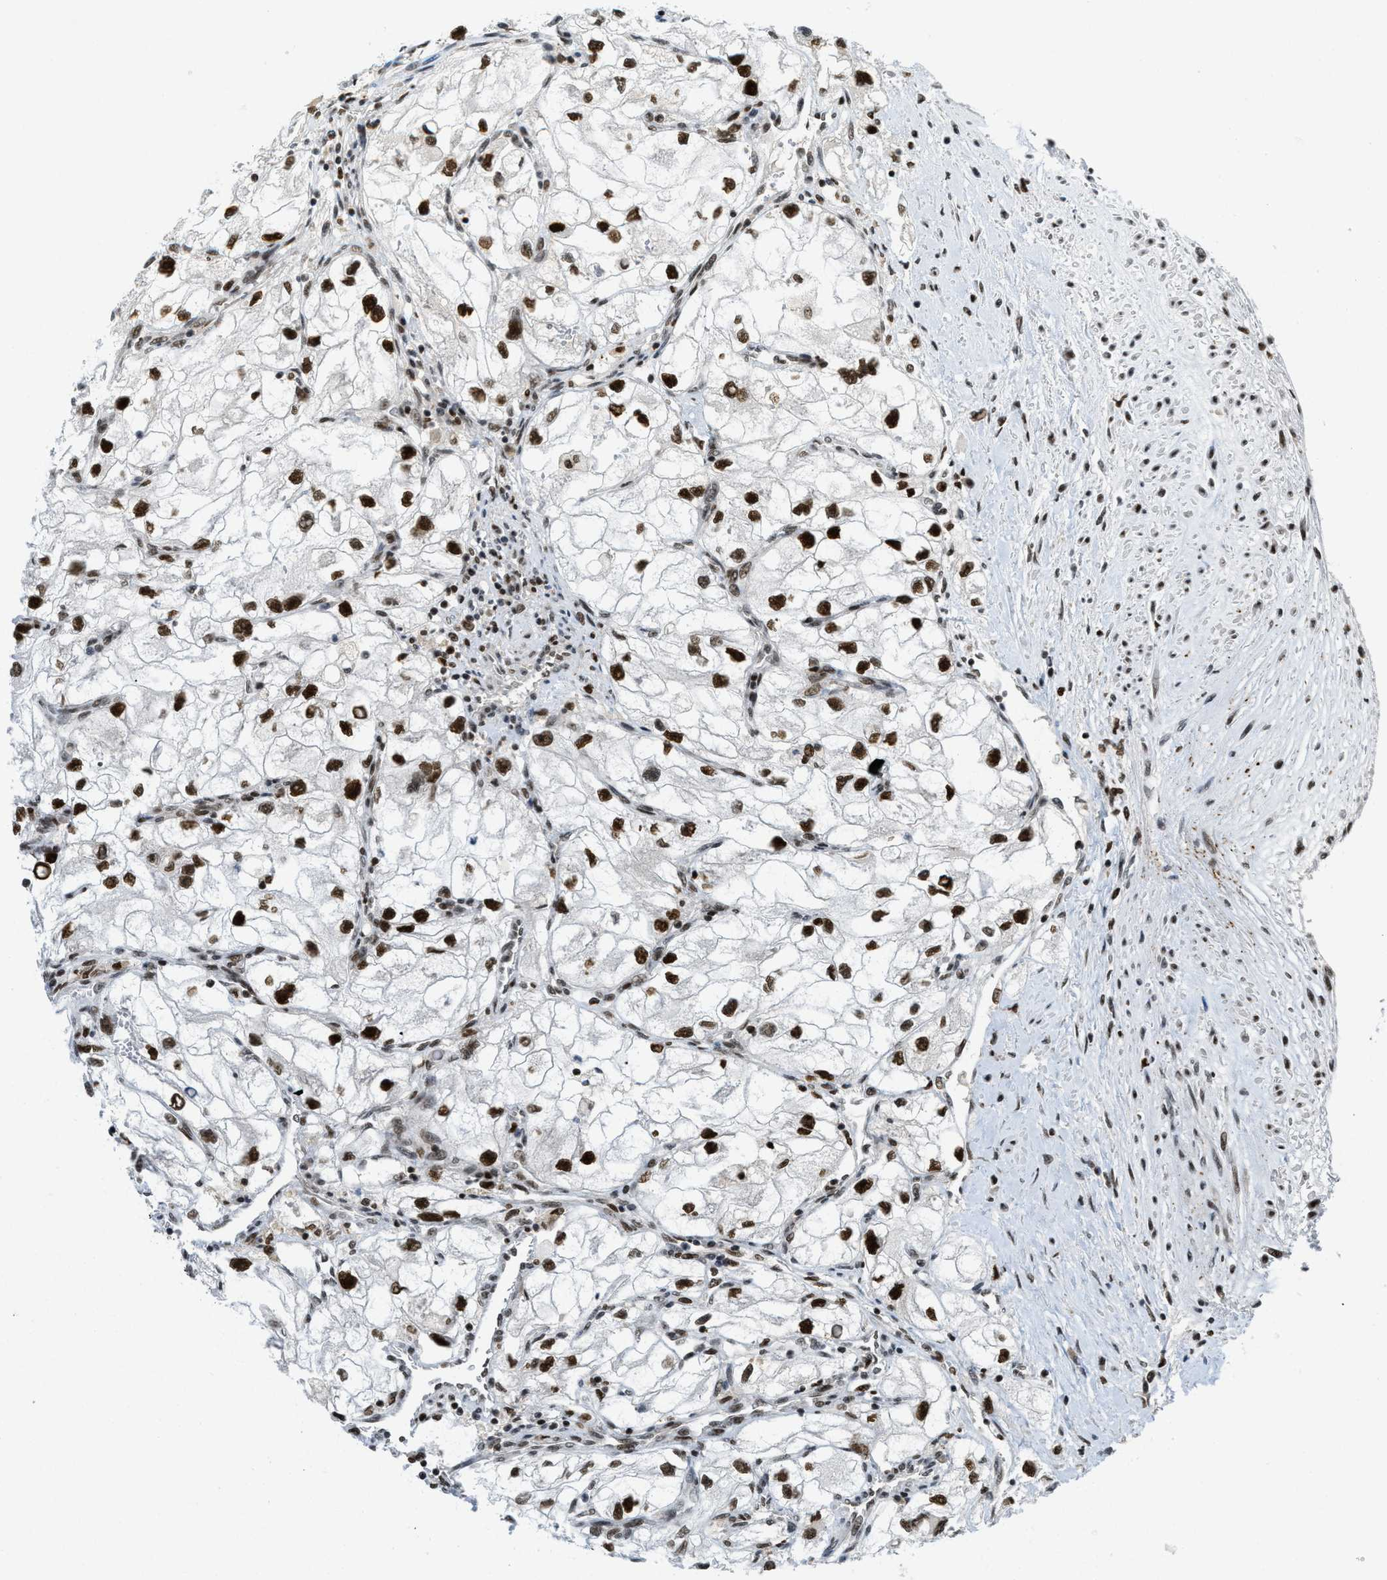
{"staining": {"intensity": "strong", "quantity": ">75%", "location": "nuclear"}, "tissue": "renal cancer", "cell_type": "Tumor cells", "image_type": "cancer", "snomed": [{"axis": "morphology", "description": "Adenocarcinoma, NOS"}, {"axis": "topography", "description": "Kidney"}], "caption": "Immunohistochemistry photomicrograph of human renal adenocarcinoma stained for a protein (brown), which displays high levels of strong nuclear staining in approximately >75% of tumor cells.", "gene": "RFX5", "patient": {"sex": "female", "age": 70}}